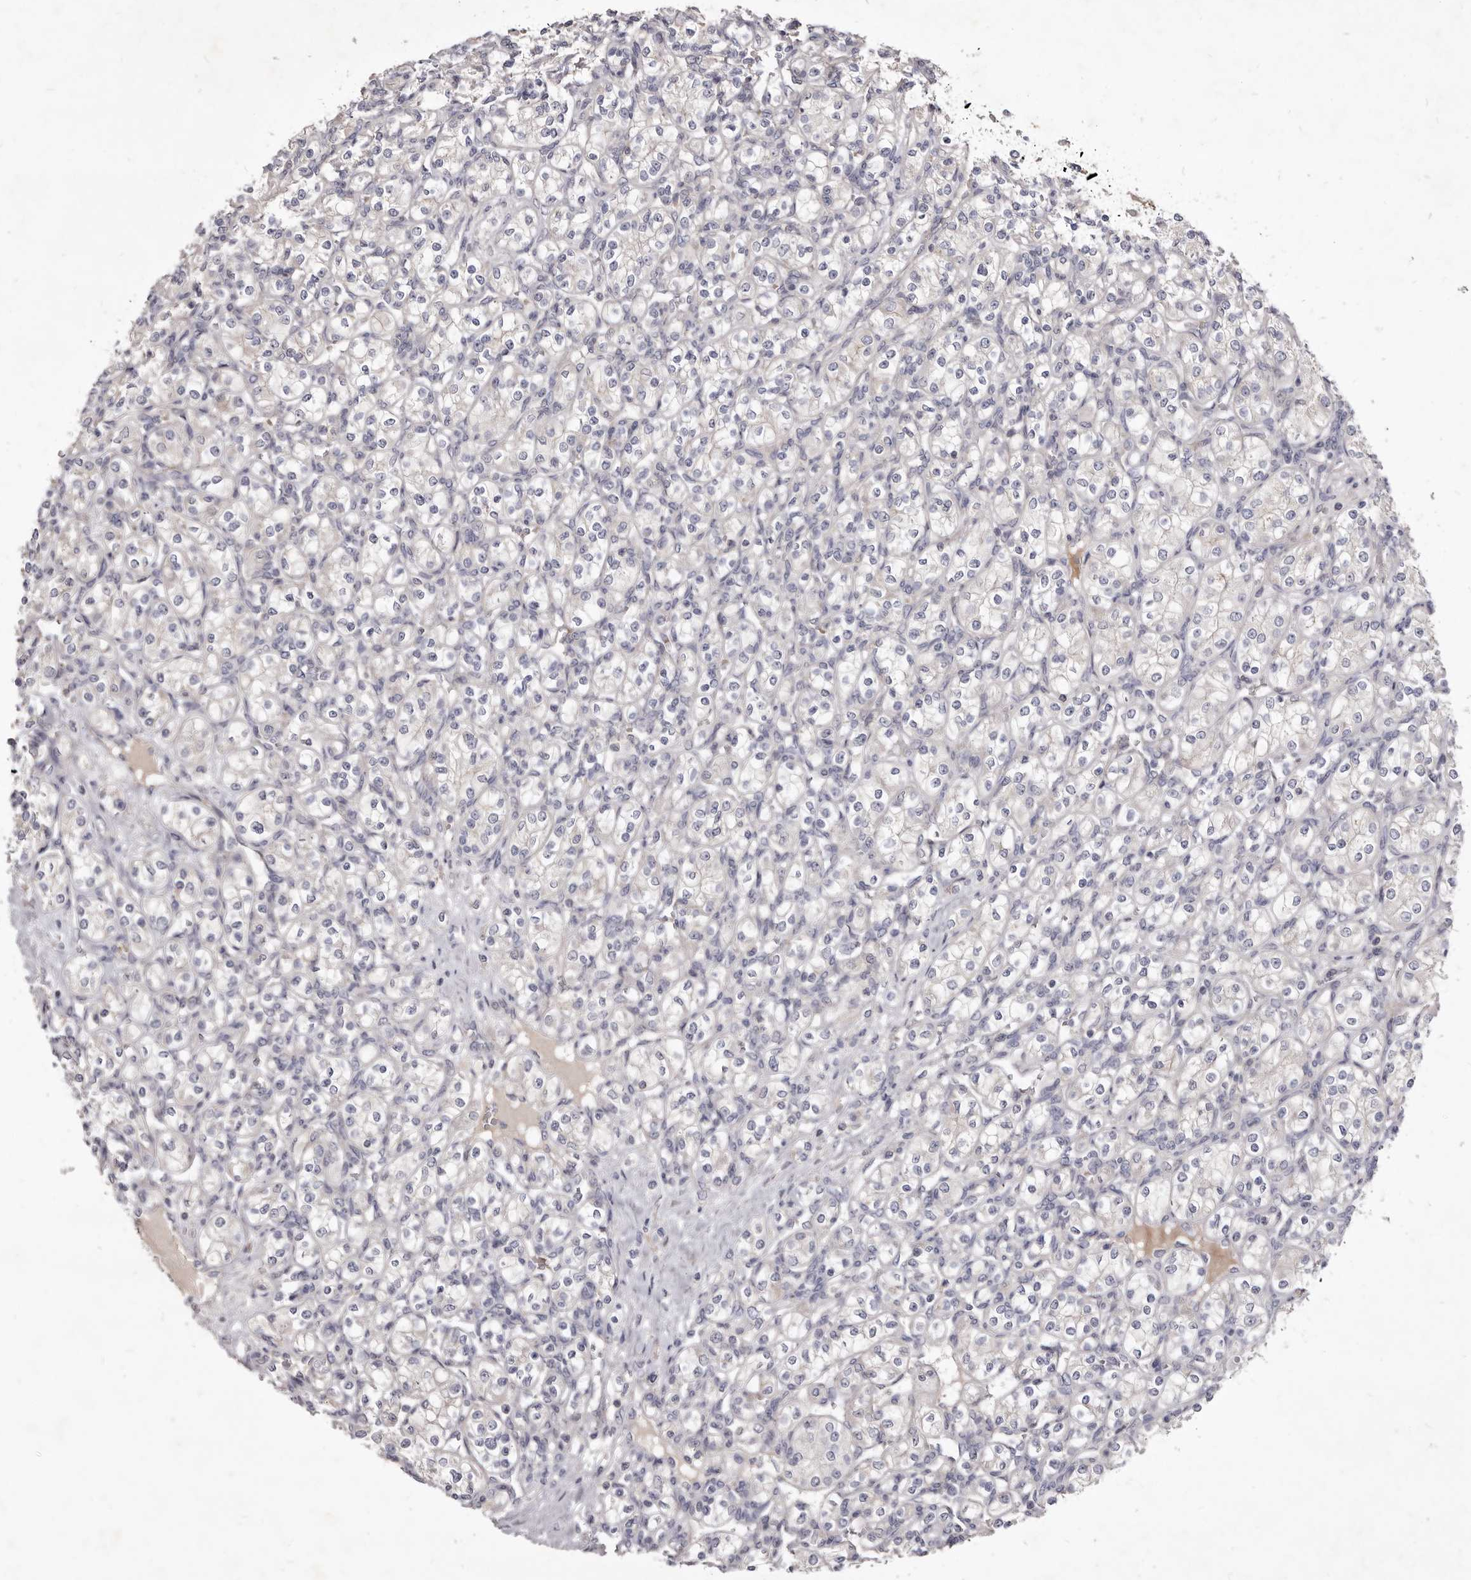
{"staining": {"intensity": "negative", "quantity": "none", "location": "none"}, "tissue": "renal cancer", "cell_type": "Tumor cells", "image_type": "cancer", "snomed": [{"axis": "morphology", "description": "Adenocarcinoma, NOS"}, {"axis": "topography", "description": "Kidney"}], "caption": "DAB immunohistochemical staining of human renal cancer demonstrates no significant staining in tumor cells.", "gene": "FAS", "patient": {"sex": "male", "age": 77}}